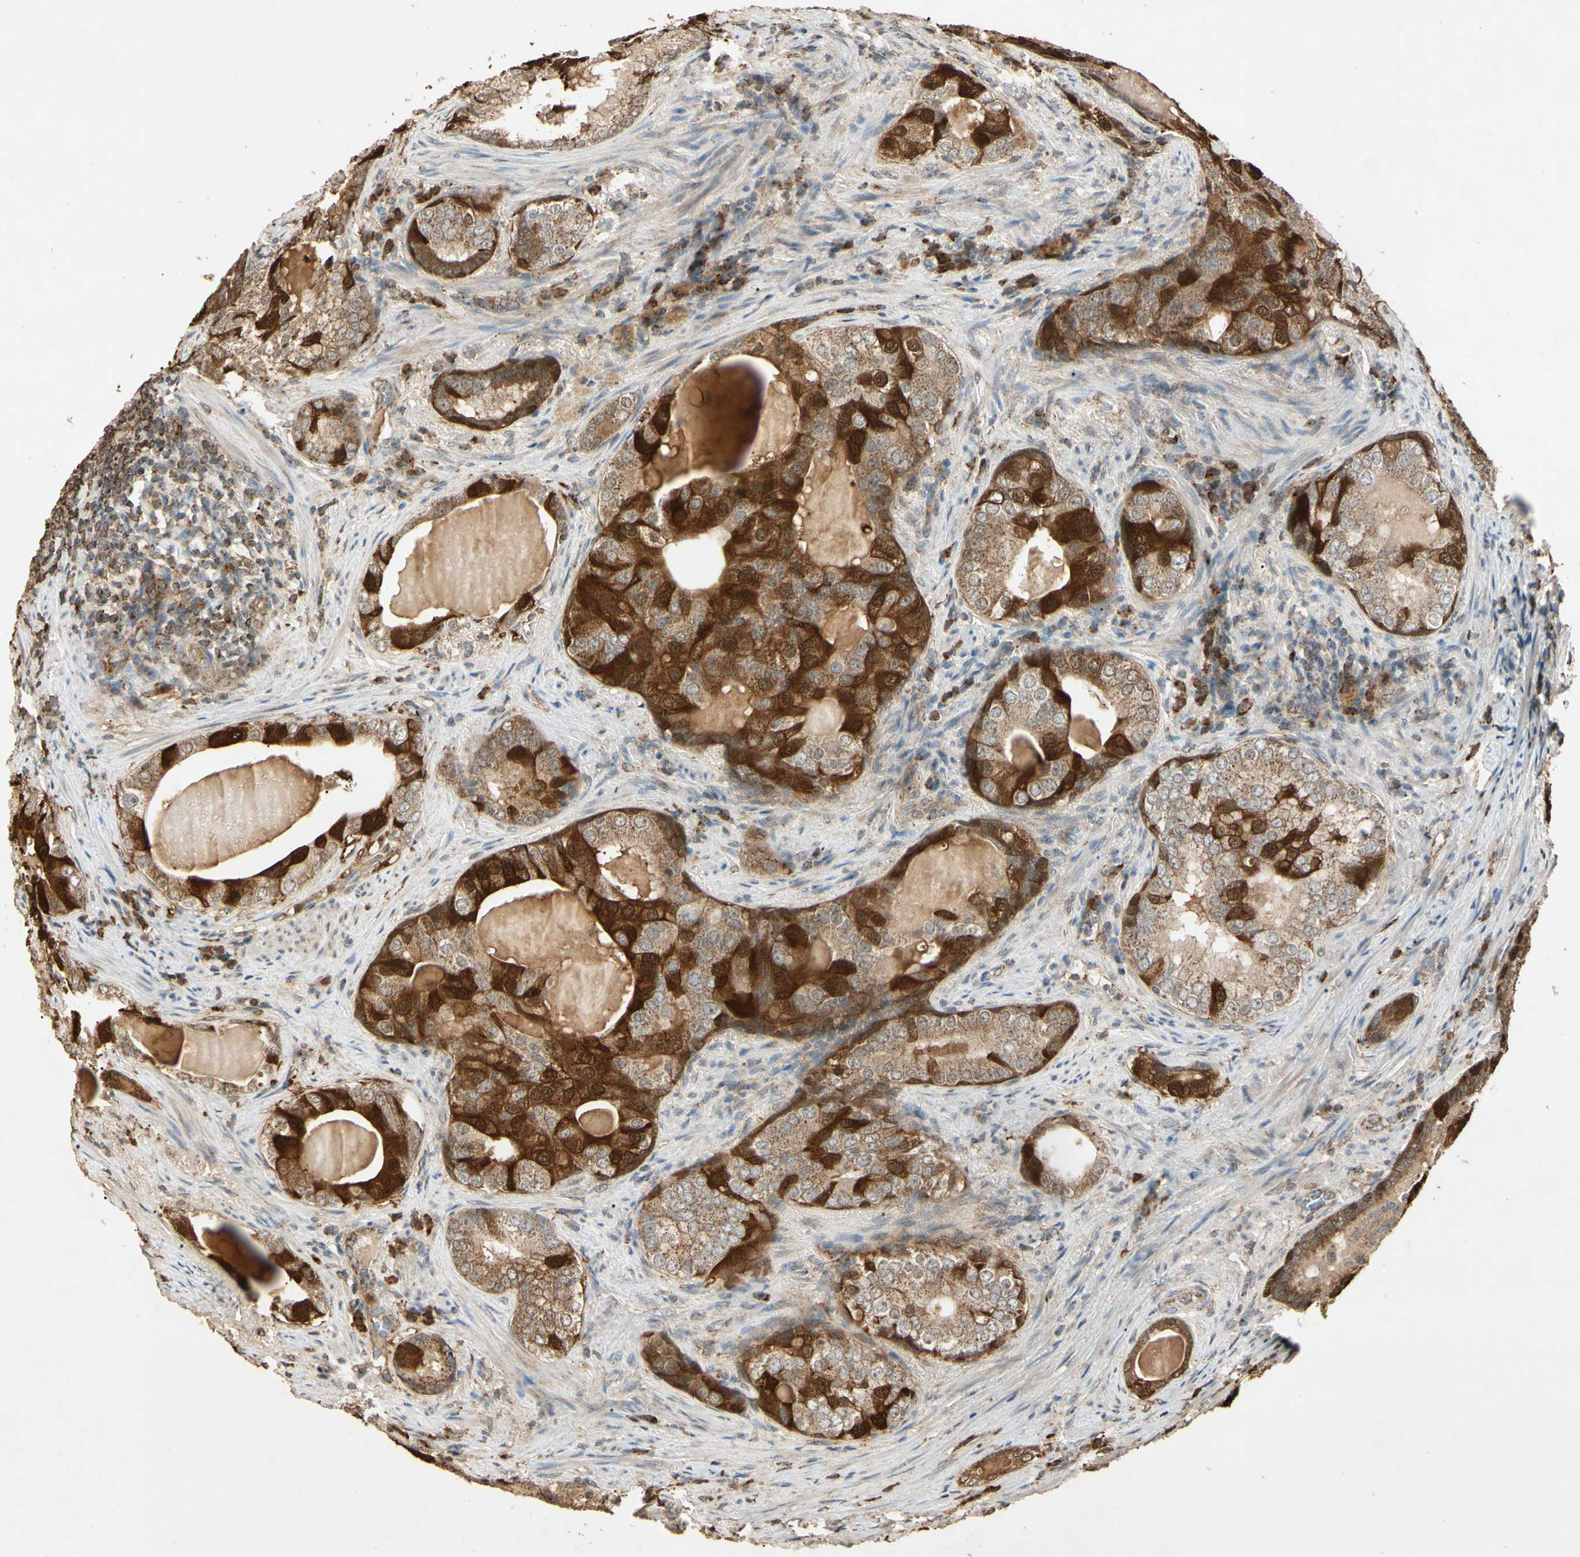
{"staining": {"intensity": "moderate", "quantity": ">75%", "location": "cytoplasmic/membranous,nuclear"}, "tissue": "prostate cancer", "cell_type": "Tumor cells", "image_type": "cancer", "snomed": [{"axis": "morphology", "description": "Adenocarcinoma, High grade"}, {"axis": "topography", "description": "Prostate"}], "caption": "Adenocarcinoma (high-grade) (prostate) stained with a protein marker demonstrates moderate staining in tumor cells.", "gene": "PRDX5", "patient": {"sex": "male", "age": 66}}